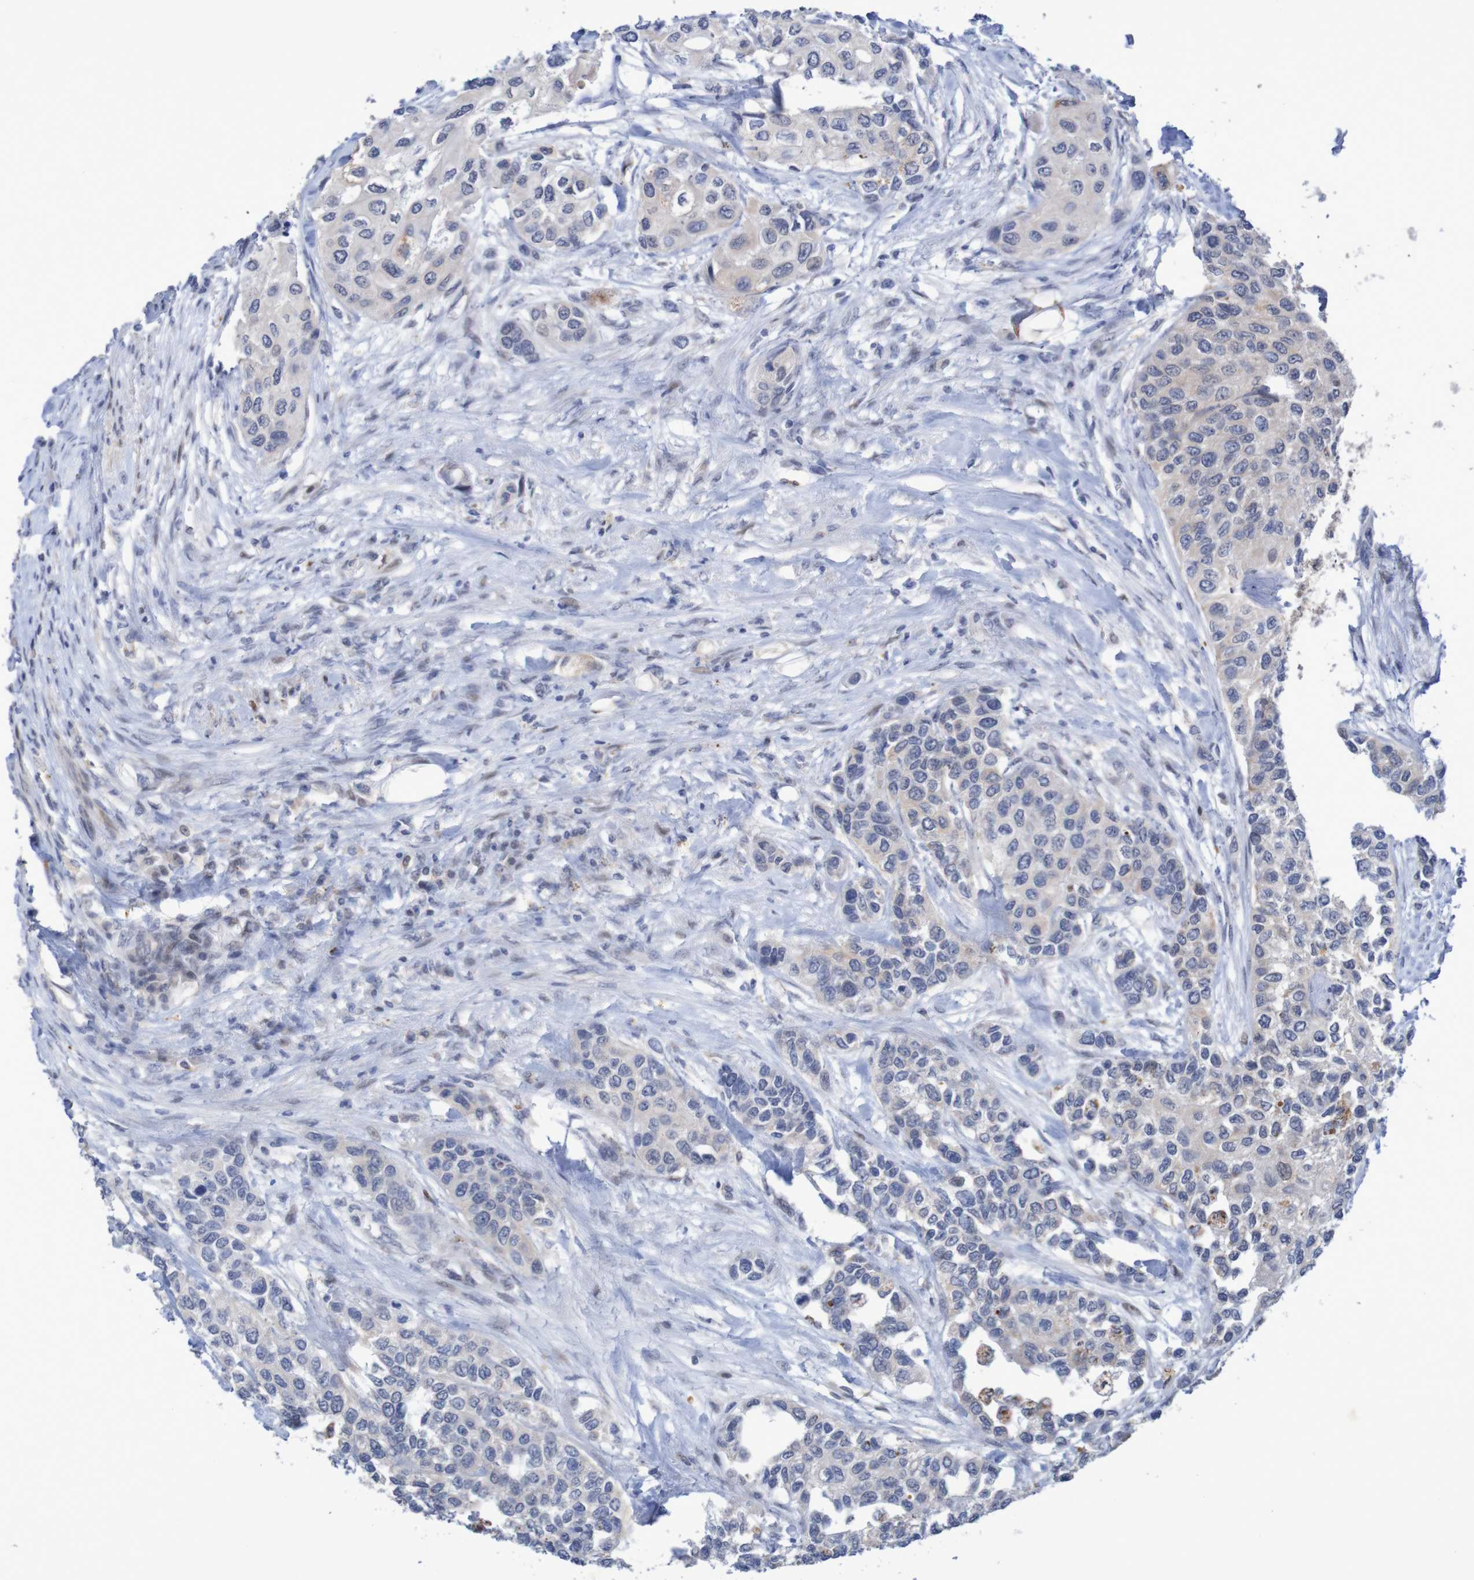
{"staining": {"intensity": "negative", "quantity": "none", "location": "none"}, "tissue": "urothelial cancer", "cell_type": "Tumor cells", "image_type": "cancer", "snomed": [{"axis": "morphology", "description": "Urothelial carcinoma, High grade"}, {"axis": "topography", "description": "Urinary bladder"}], "caption": "Human urothelial cancer stained for a protein using immunohistochemistry (IHC) displays no positivity in tumor cells.", "gene": "FBP2", "patient": {"sex": "female", "age": 56}}